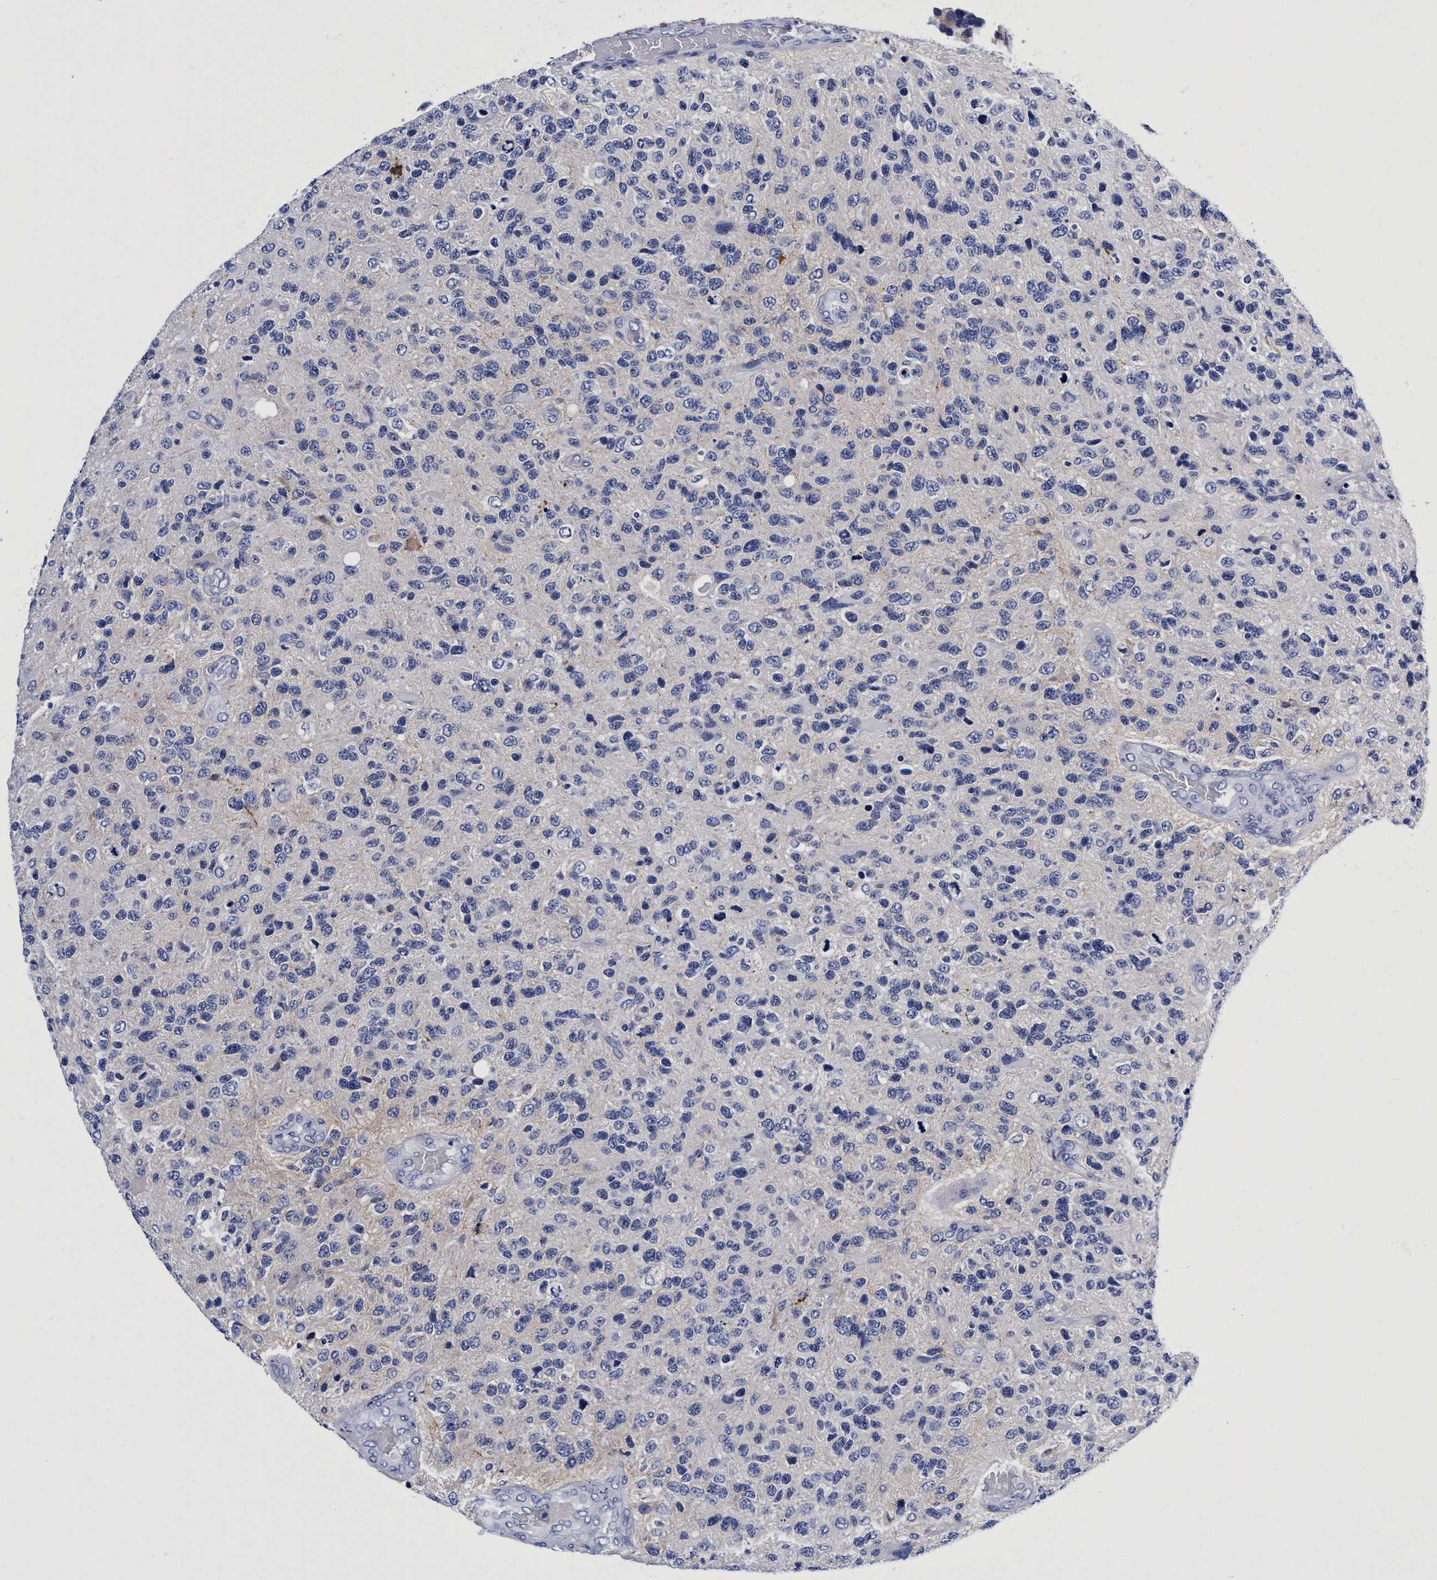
{"staining": {"intensity": "negative", "quantity": "none", "location": "none"}, "tissue": "glioma", "cell_type": "Tumor cells", "image_type": "cancer", "snomed": [{"axis": "morphology", "description": "Glioma, malignant, High grade"}, {"axis": "topography", "description": "Brain"}], "caption": "Glioma was stained to show a protein in brown. There is no significant positivity in tumor cells.", "gene": "PLPPR1", "patient": {"sex": "female", "age": 58}}